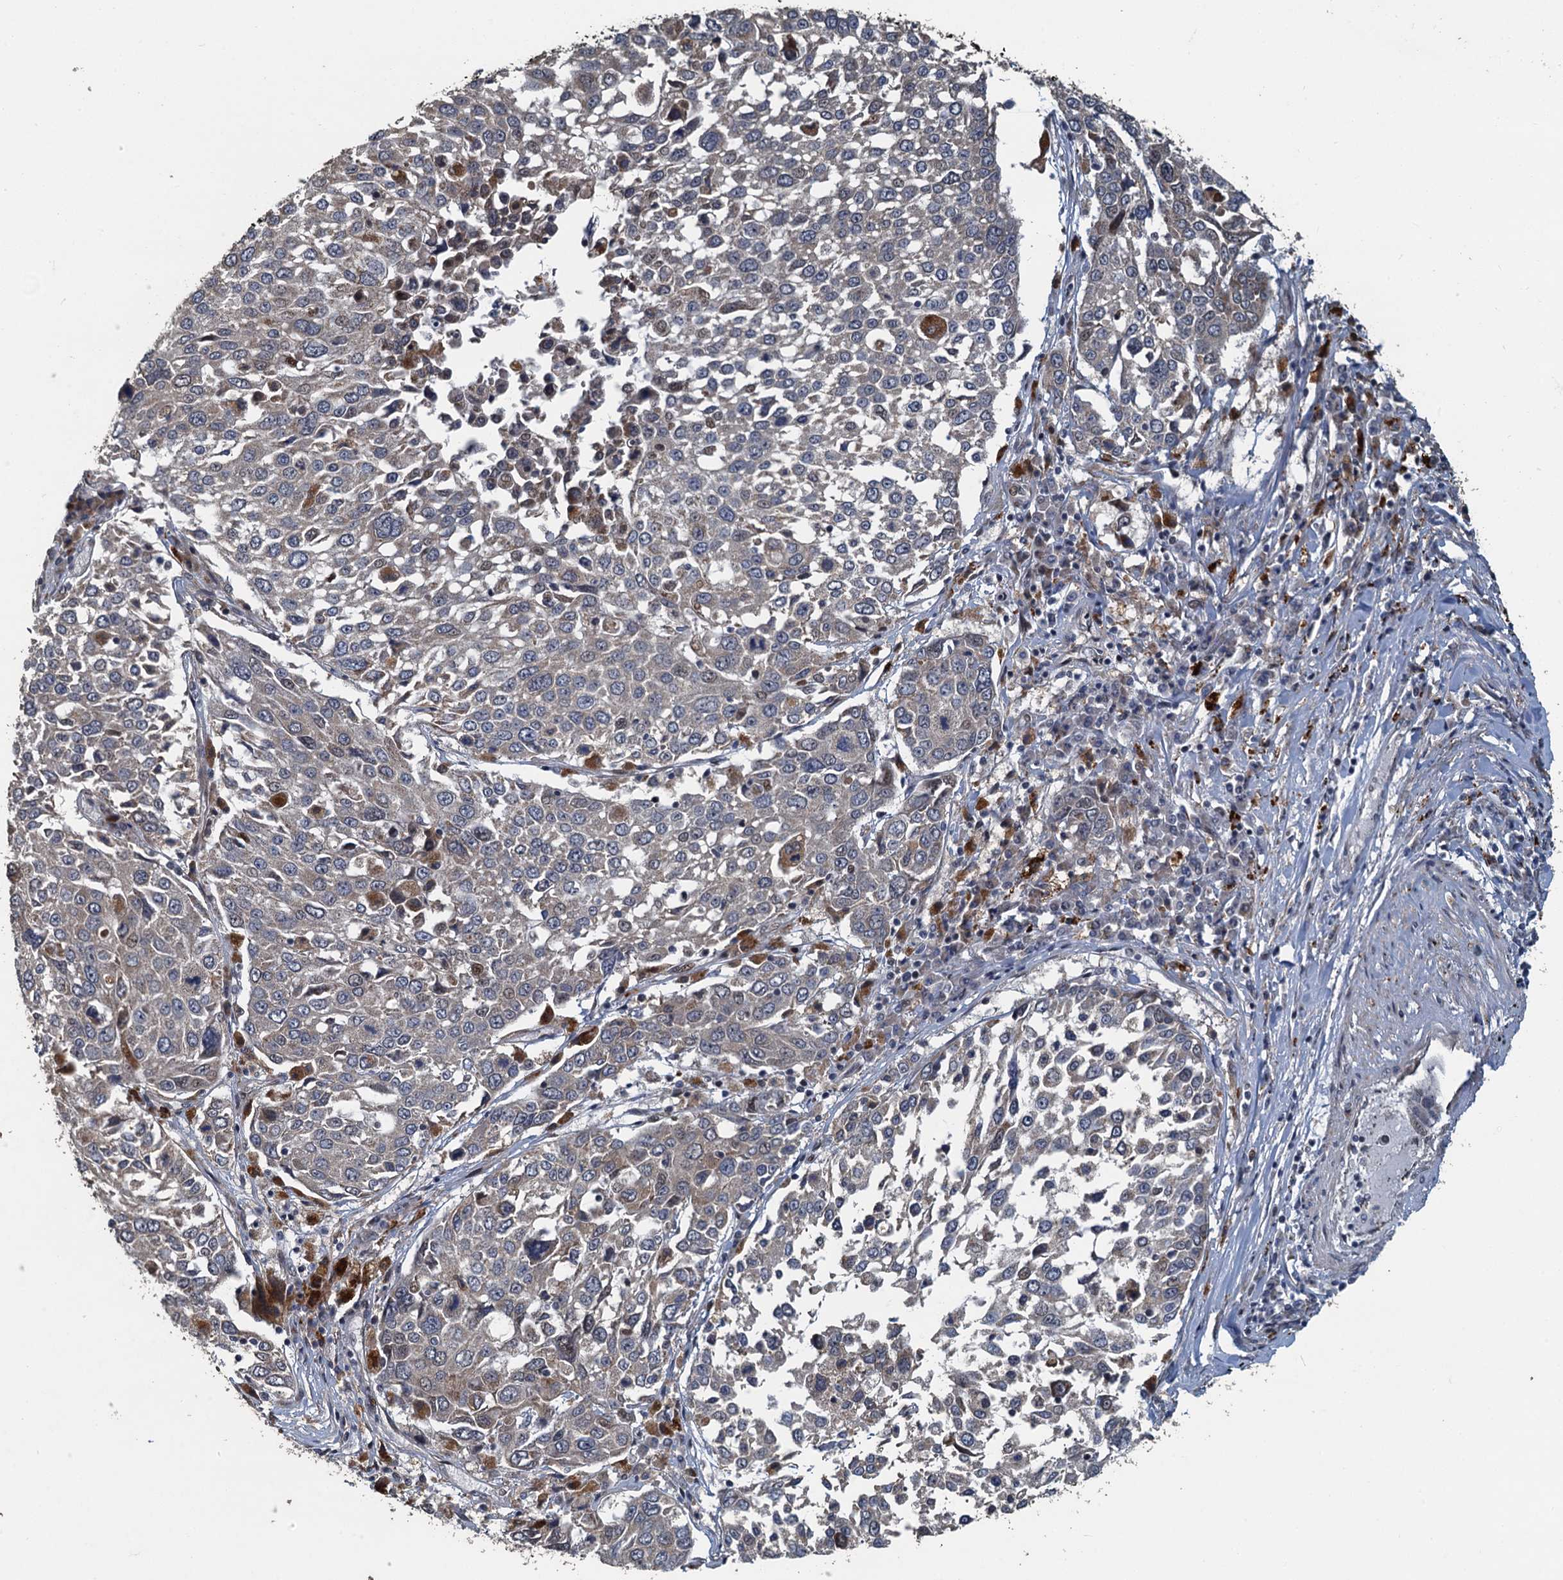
{"staining": {"intensity": "weak", "quantity": "<25%", "location": "cytoplasmic/membranous"}, "tissue": "lung cancer", "cell_type": "Tumor cells", "image_type": "cancer", "snomed": [{"axis": "morphology", "description": "Squamous cell carcinoma, NOS"}, {"axis": "topography", "description": "Lung"}], "caption": "IHC image of neoplastic tissue: lung cancer stained with DAB (3,3'-diaminobenzidine) reveals no significant protein staining in tumor cells. Nuclei are stained in blue.", "gene": "AGRN", "patient": {"sex": "male", "age": 65}}